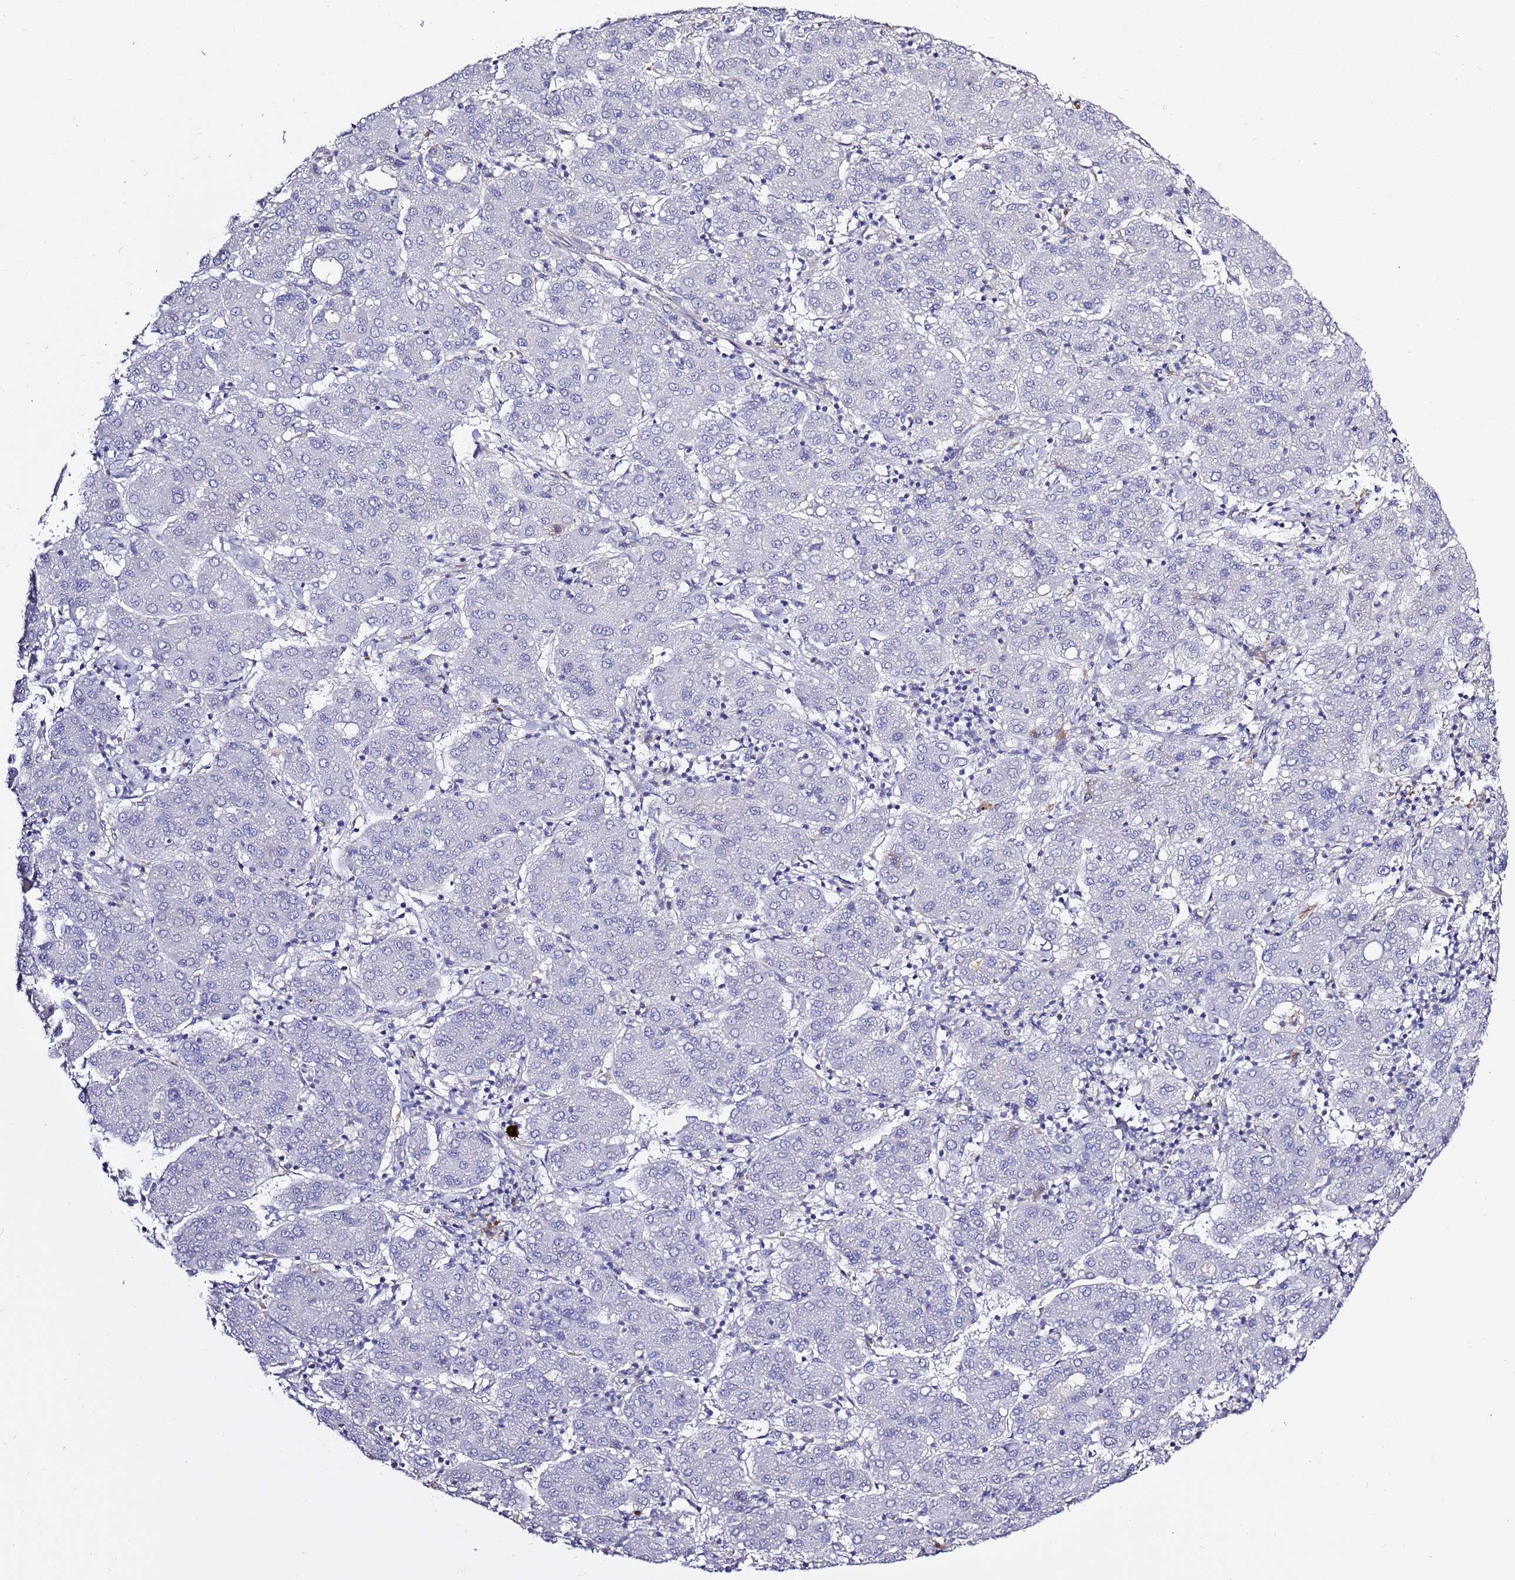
{"staining": {"intensity": "negative", "quantity": "none", "location": "none"}, "tissue": "liver cancer", "cell_type": "Tumor cells", "image_type": "cancer", "snomed": [{"axis": "morphology", "description": "Carcinoma, Hepatocellular, NOS"}, {"axis": "topography", "description": "Liver"}], "caption": "Liver cancer stained for a protein using IHC displays no expression tumor cells.", "gene": "RFK", "patient": {"sex": "male", "age": 65}}